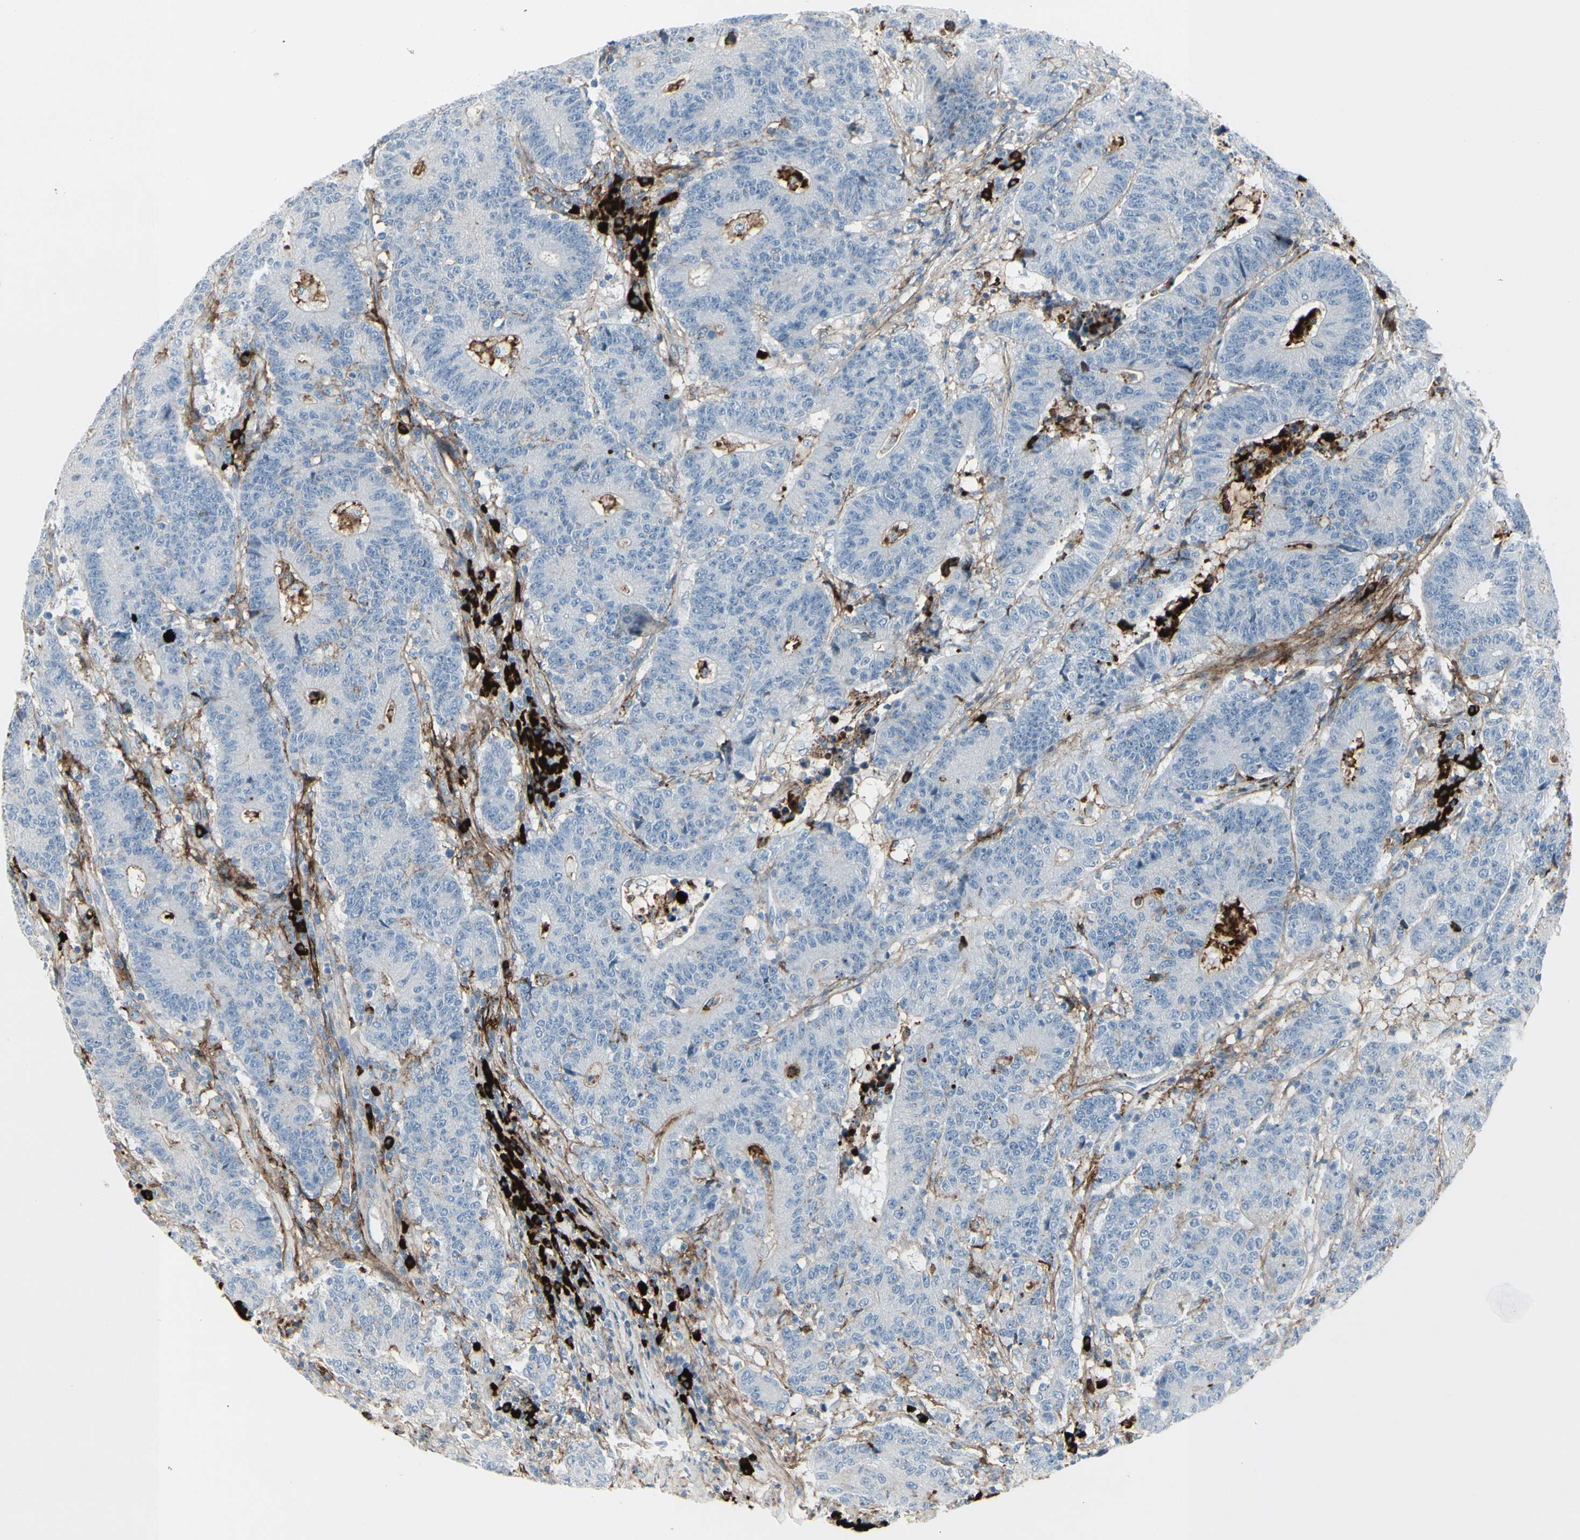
{"staining": {"intensity": "negative", "quantity": "none", "location": "none"}, "tissue": "colorectal cancer", "cell_type": "Tumor cells", "image_type": "cancer", "snomed": [{"axis": "morphology", "description": "Normal tissue, NOS"}, {"axis": "morphology", "description": "Adenocarcinoma, NOS"}, {"axis": "topography", "description": "Colon"}], "caption": "This histopathology image is of colorectal adenocarcinoma stained with immunohistochemistry (IHC) to label a protein in brown with the nuclei are counter-stained blue. There is no expression in tumor cells.", "gene": "IGHG1", "patient": {"sex": "female", "age": 75}}